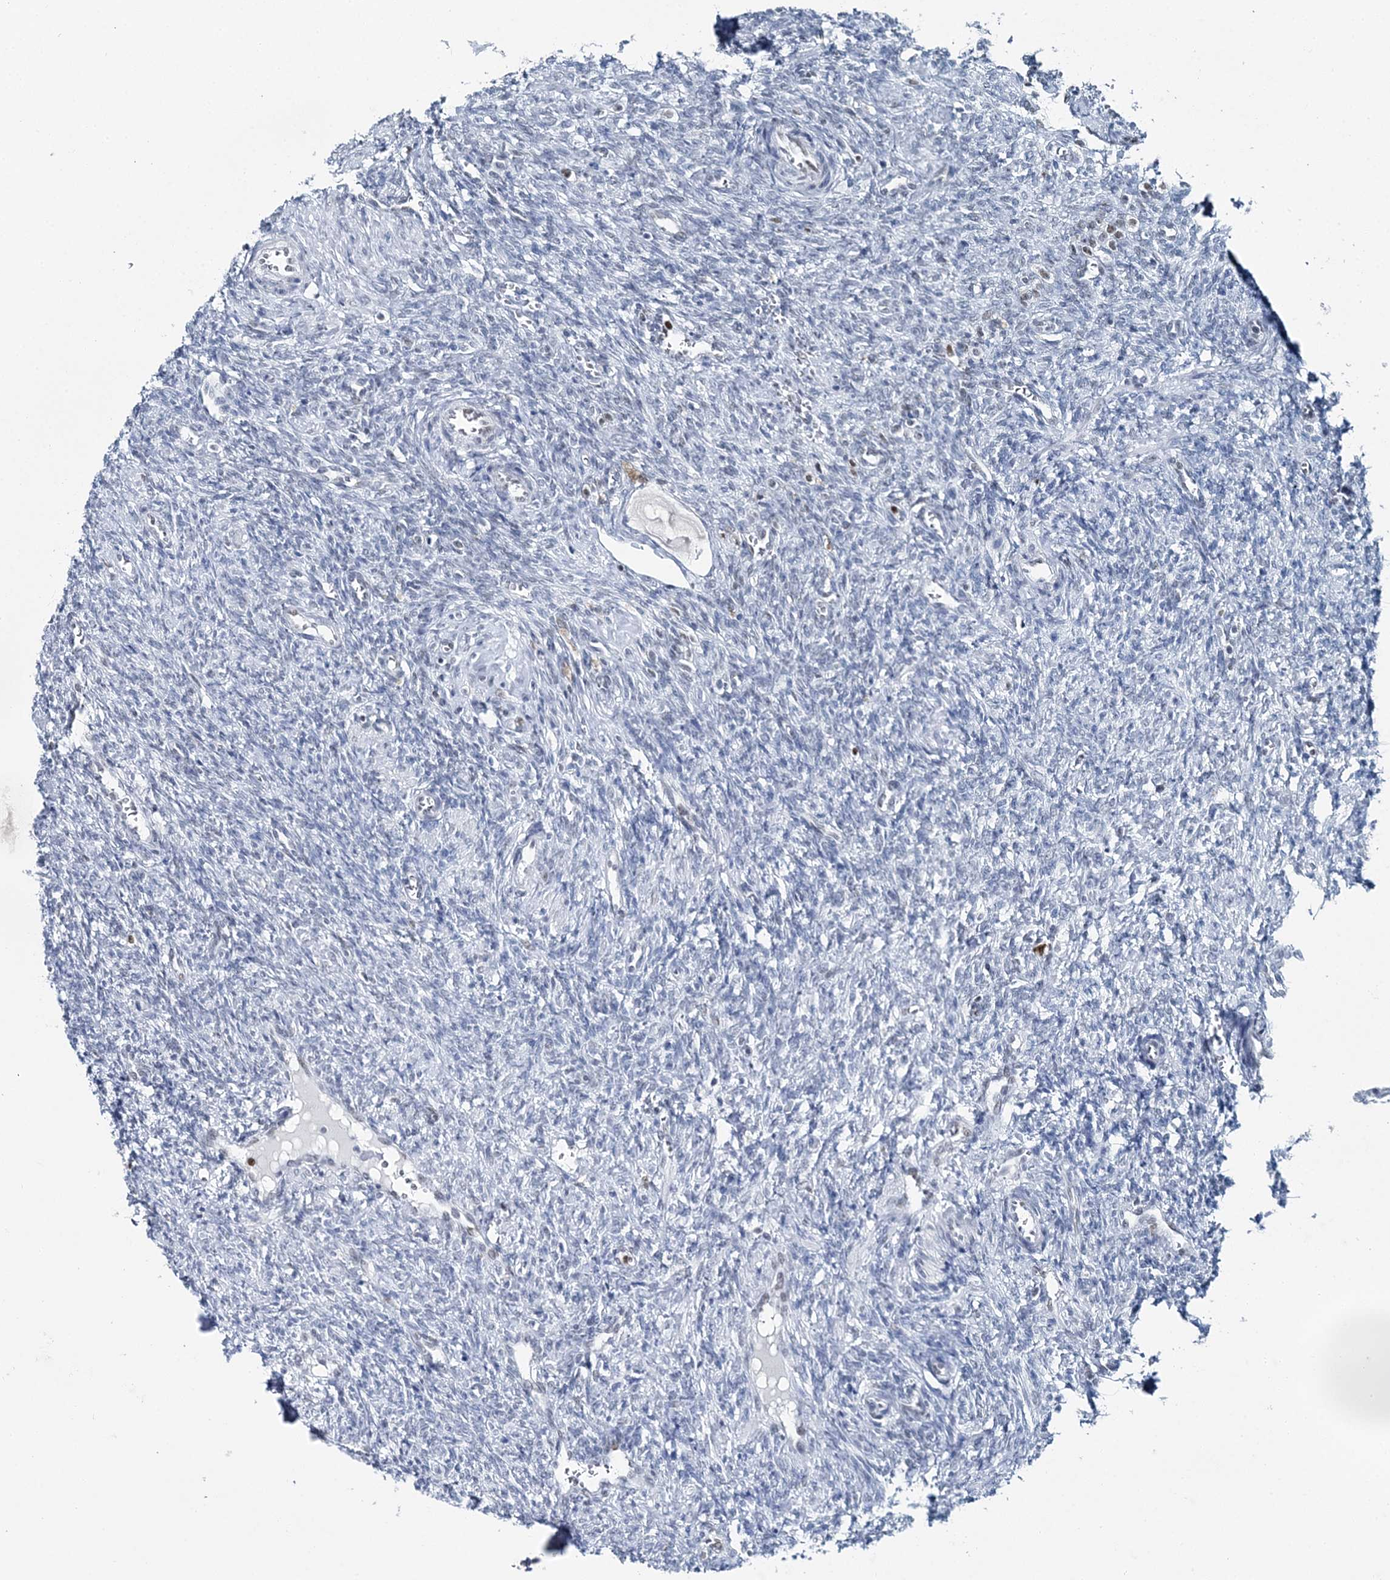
{"staining": {"intensity": "weak", "quantity": "<25%", "location": "cytoplasmic/membranous"}, "tissue": "ovary", "cell_type": "Follicle cells", "image_type": "normal", "snomed": [{"axis": "morphology", "description": "Normal tissue, NOS"}, {"axis": "topography", "description": "Ovary"}], "caption": "A high-resolution photomicrograph shows immunohistochemistry staining of unremarkable ovary, which displays no significant expression in follicle cells. (DAB (3,3'-diaminobenzidine) IHC visualized using brightfield microscopy, high magnification).", "gene": "HAT1", "patient": {"sex": "female", "age": 41}}